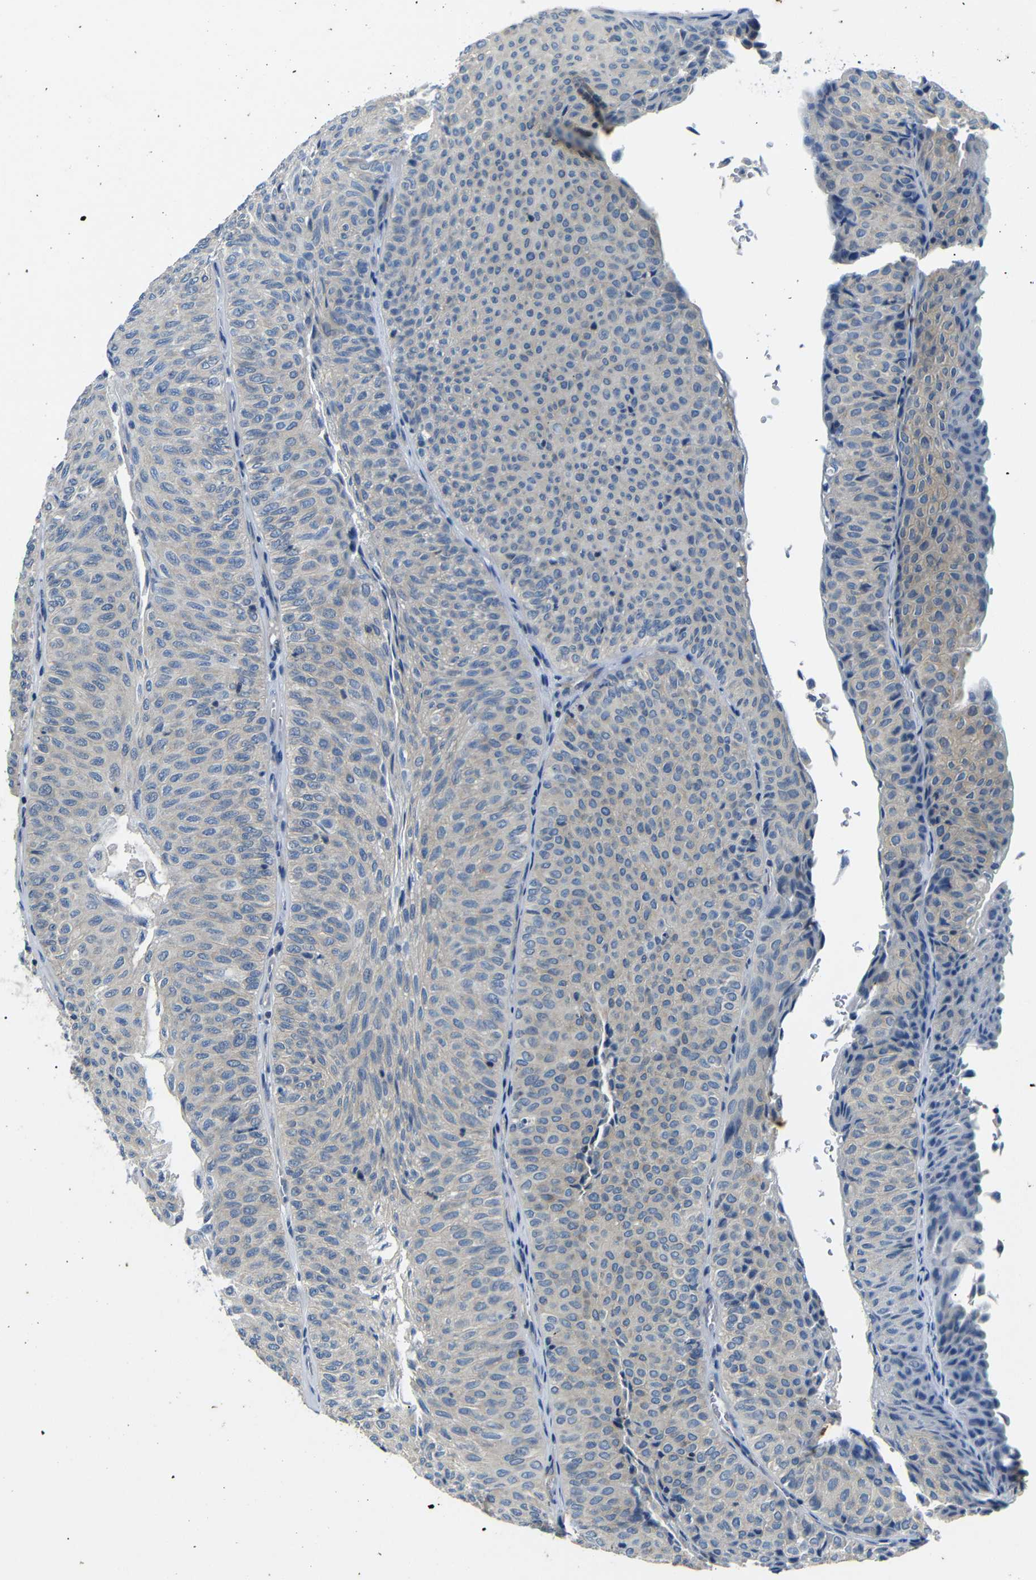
{"staining": {"intensity": "weak", "quantity": "<25%", "location": "cytoplasmic/membranous"}, "tissue": "urothelial cancer", "cell_type": "Tumor cells", "image_type": "cancer", "snomed": [{"axis": "morphology", "description": "Urothelial carcinoma, Low grade"}, {"axis": "topography", "description": "Urinary bladder"}], "caption": "Immunohistochemical staining of urothelial cancer displays no significant positivity in tumor cells.", "gene": "DCP1A", "patient": {"sex": "male", "age": 78}}